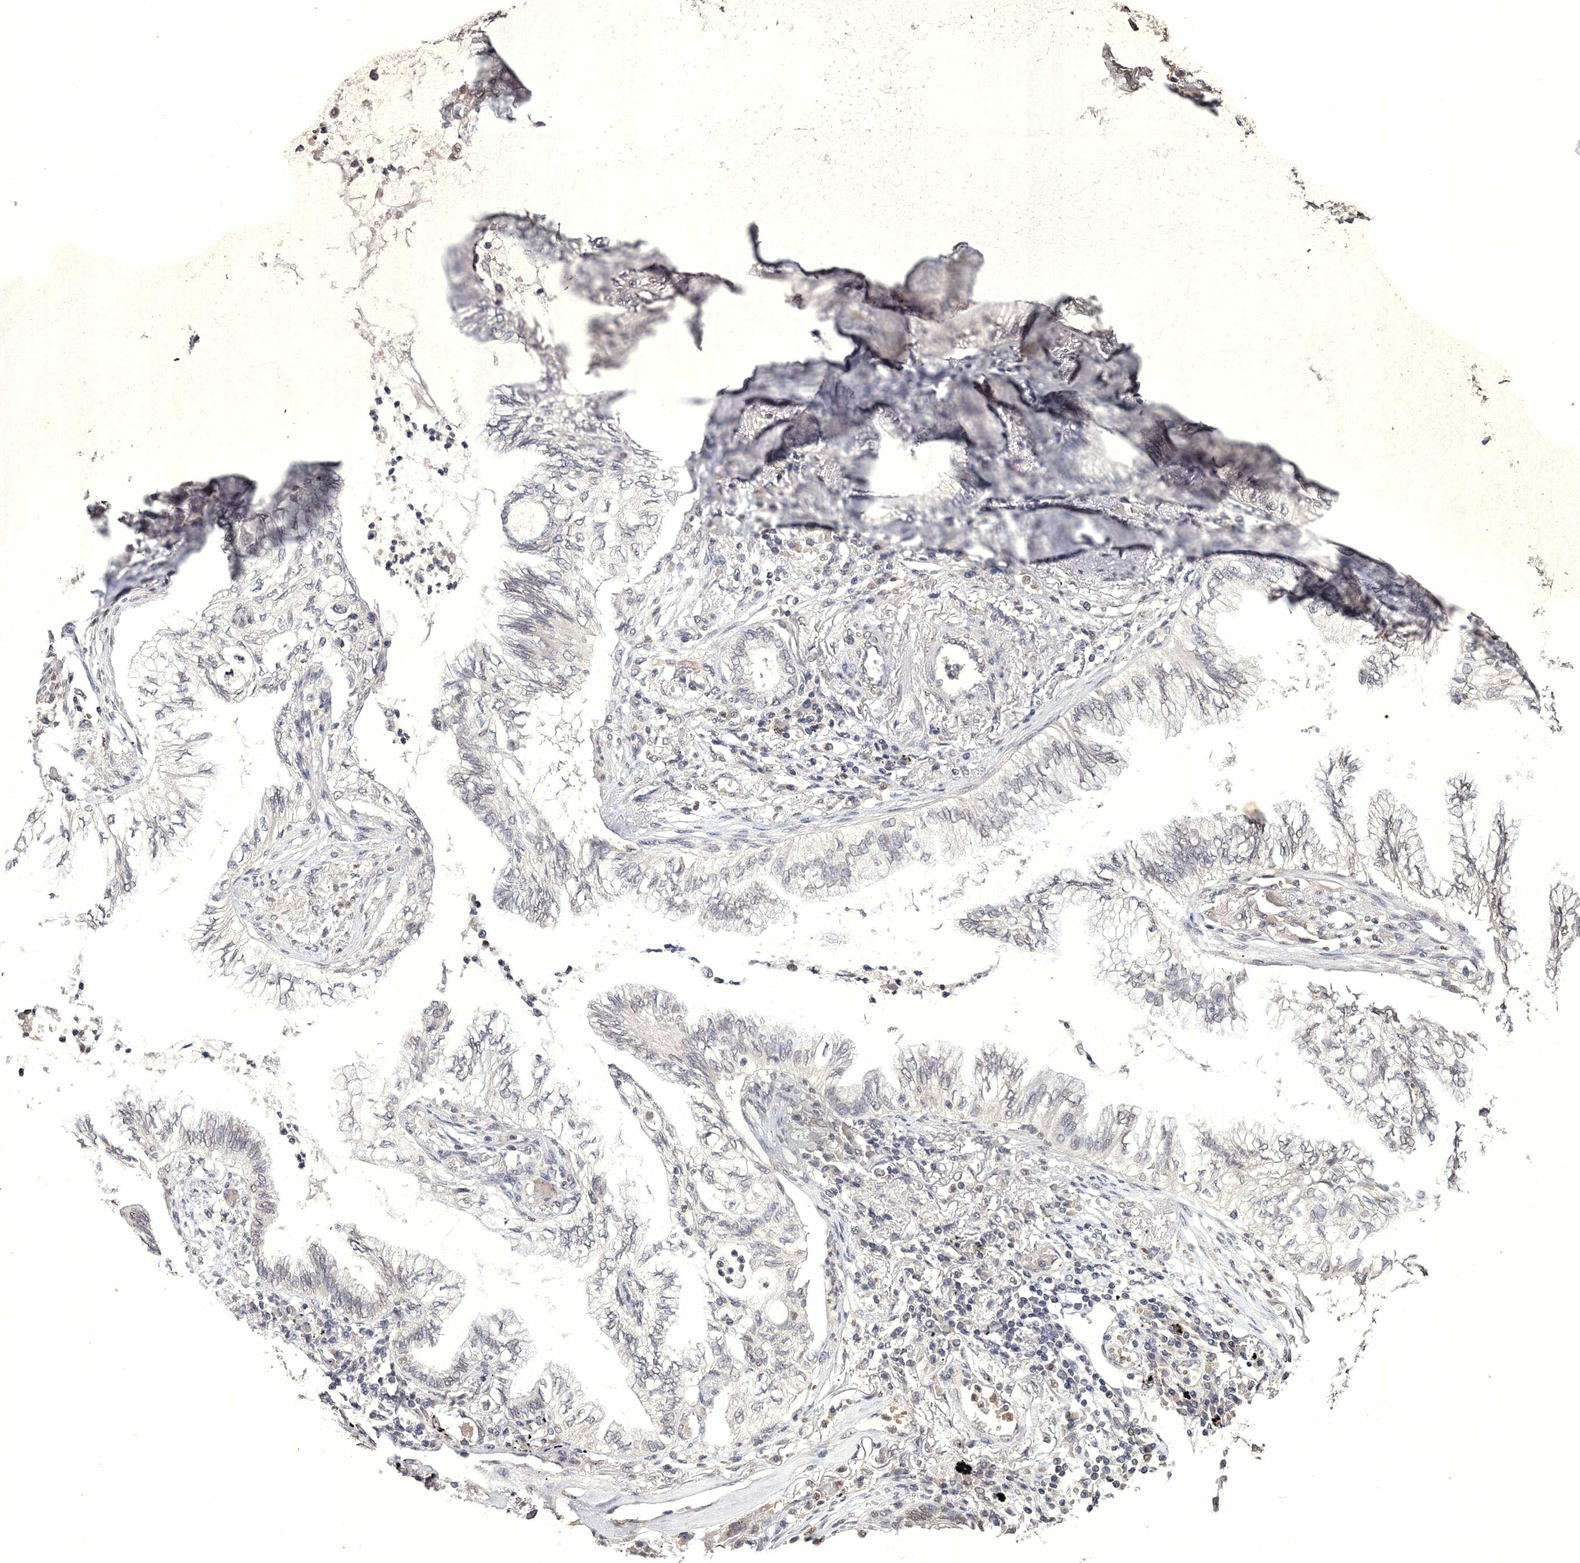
{"staining": {"intensity": "weak", "quantity": "25%-75%", "location": "nuclear"}, "tissue": "lung cancer", "cell_type": "Tumor cells", "image_type": "cancer", "snomed": [{"axis": "morphology", "description": "Normal tissue, NOS"}, {"axis": "morphology", "description": "Adenocarcinoma, NOS"}, {"axis": "topography", "description": "Bronchus"}, {"axis": "topography", "description": "Lung"}], "caption": "Tumor cells display weak nuclear expression in about 25%-75% of cells in lung cancer (adenocarcinoma). Immunohistochemistry (ihc) stains the protein in brown and the nuclei are stained blue.", "gene": "GPN1", "patient": {"sex": "female", "age": 70}}